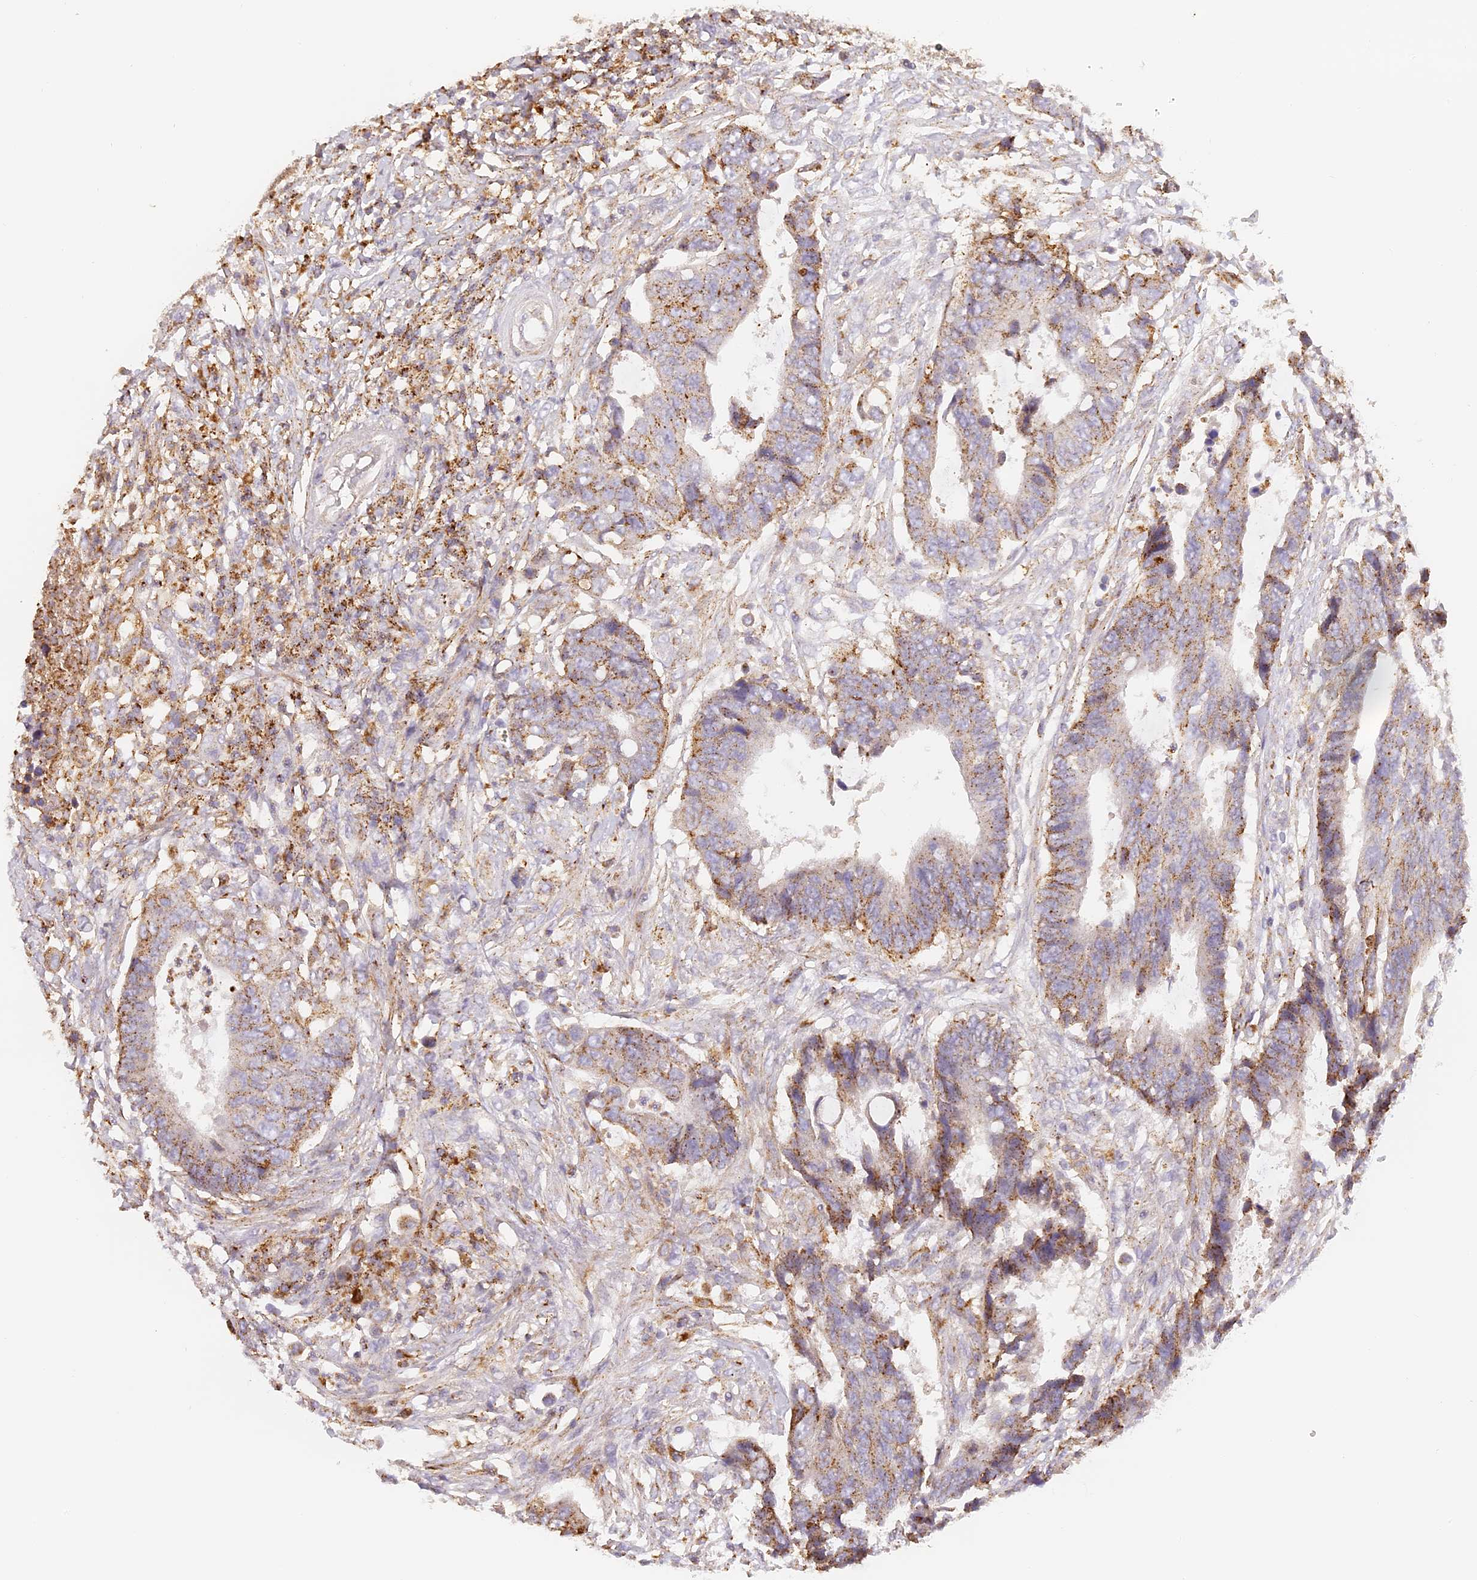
{"staining": {"intensity": "moderate", "quantity": ">75%", "location": "cytoplasmic/membranous"}, "tissue": "colorectal cancer", "cell_type": "Tumor cells", "image_type": "cancer", "snomed": [{"axis": "morphology", "description": "Adenocarcinoma, NOS"}, {"axis": "topography", "description": "Rectum"}], "caption": "Adenocarcinoma (colorectal) was stained to show a protein in brown. There is medium levels of moderate cytoplasmic/membranous expression in approximately >75% of tumor cells.", "gene": "LAMP2", "patient": {"sex": "male", "age": 84}}